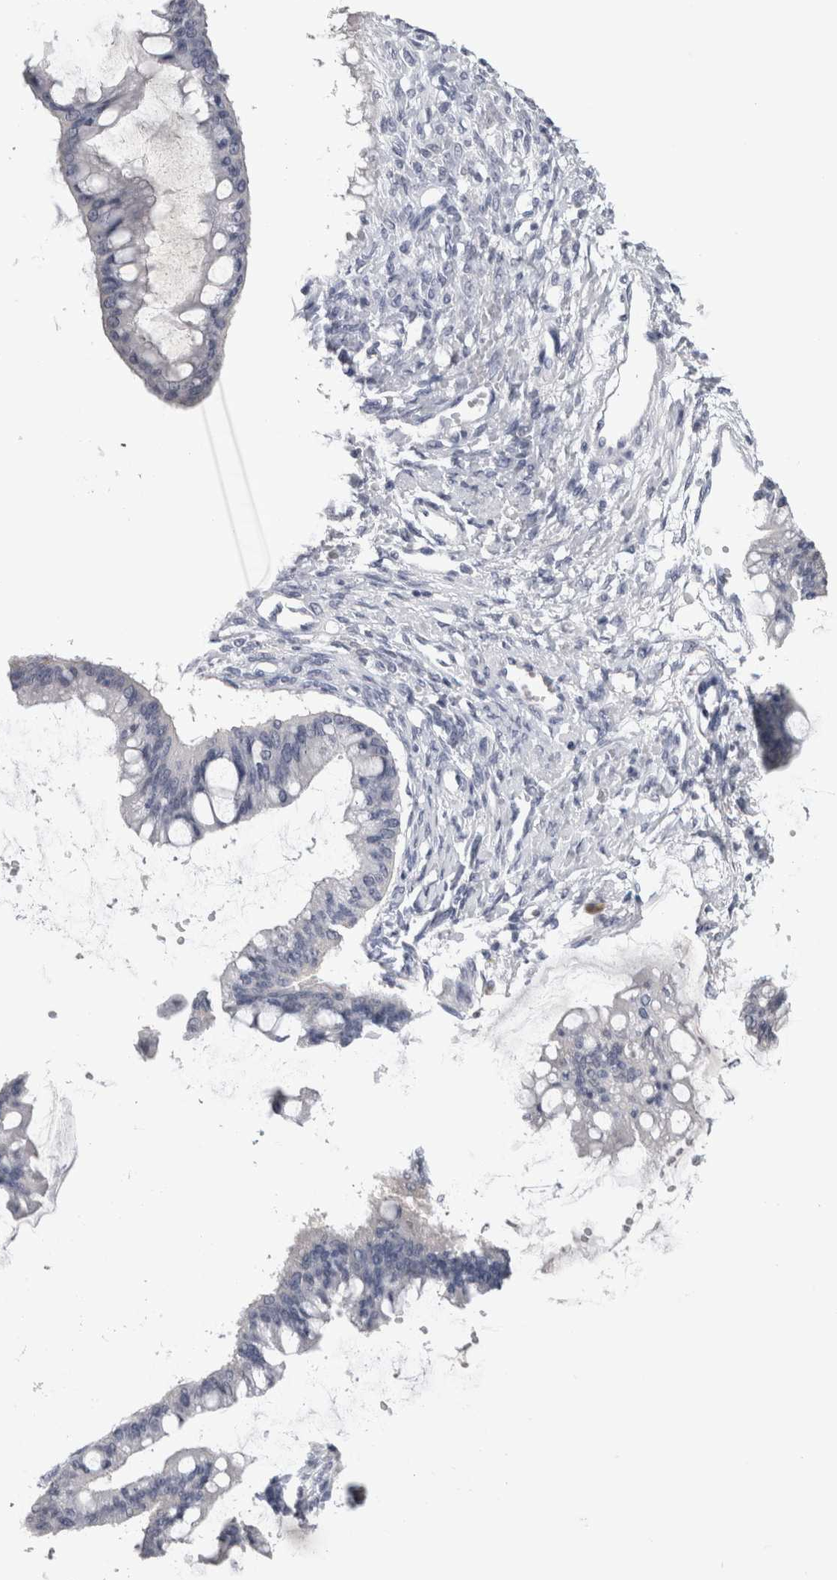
{"staining": {"intensity": "negative", "quantity": "none", "location": "none"}, "tissue": "ovarian cancer", "cell_type": "Tumor cells", "image_type": "cancer", "snomed": [{"axis": "morphology", "description": "Cystadenocarcinoma, mucinous, NOS"}, {"axis": "topography", "description": "Ovary"}], "caption": "IHC image of mucinous cystadenocarcinoma (ovarian) stained for a protein (brown), which shows no staining in tumor cells.", "gene": "AFMID", "patient": {"sex": "female", "age": 73}}